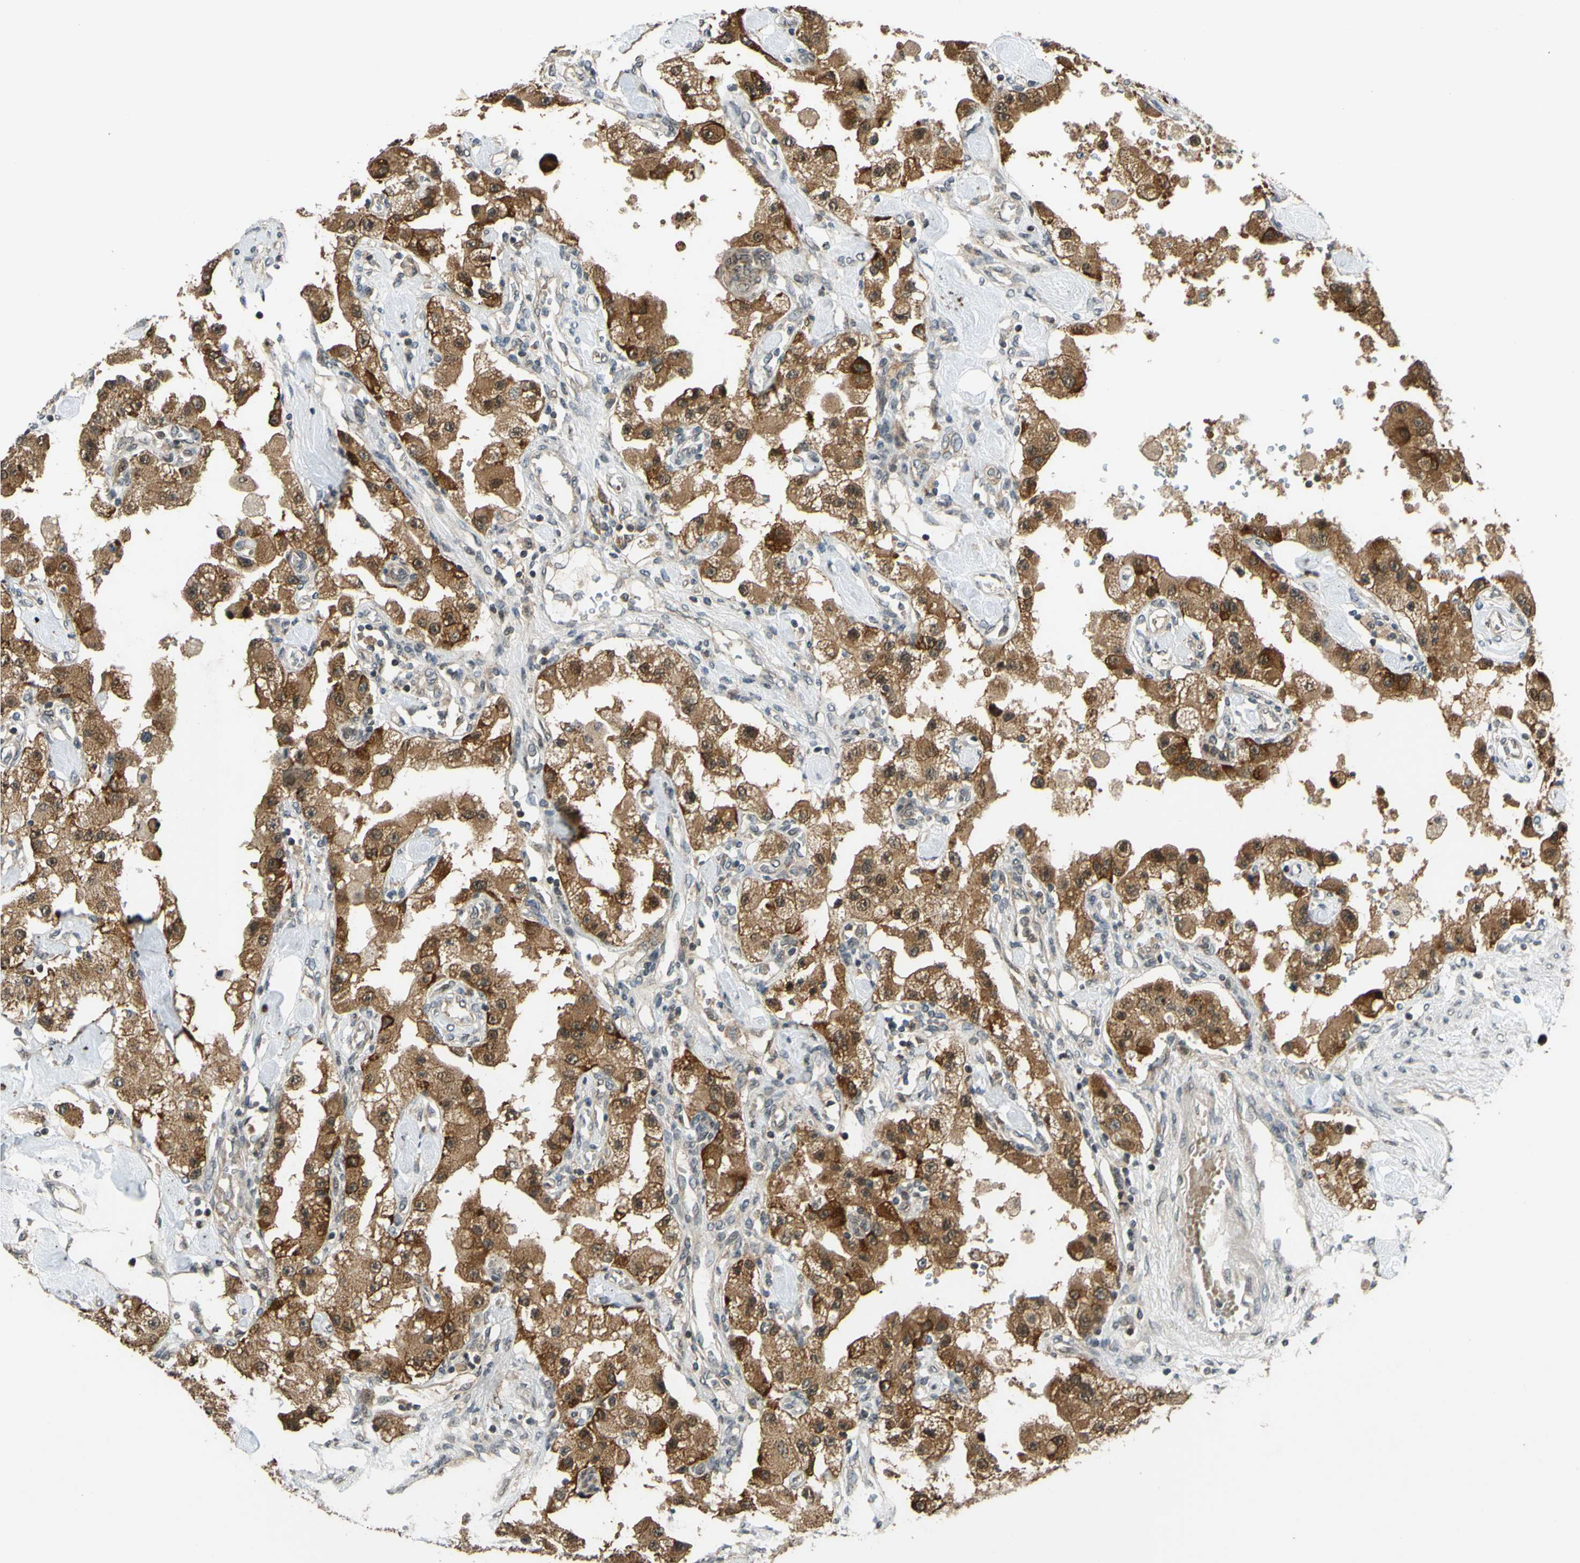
{"staining": {"intensity": "moderate", "quantity": ">75%", "location": "cytoplasmic/membranous"}, "tissue": "carcinoid", "cell_type": "Tumor cells", "image_type": "cancer", "snomed": [{"axis": "morphology", "description": "Carcinoid, malignant, NOS"}, {"axis": "topography", "description": "Pancreas"}], "caption": "DAB immunohistochemical staining of human malignant carcinoid demonstrates moderate cytoplasmic/membranous protein staining in approximately >75% of tumor cells.", "gene": "ABCC8", "patient": {"sex": "male", "age": 41}}